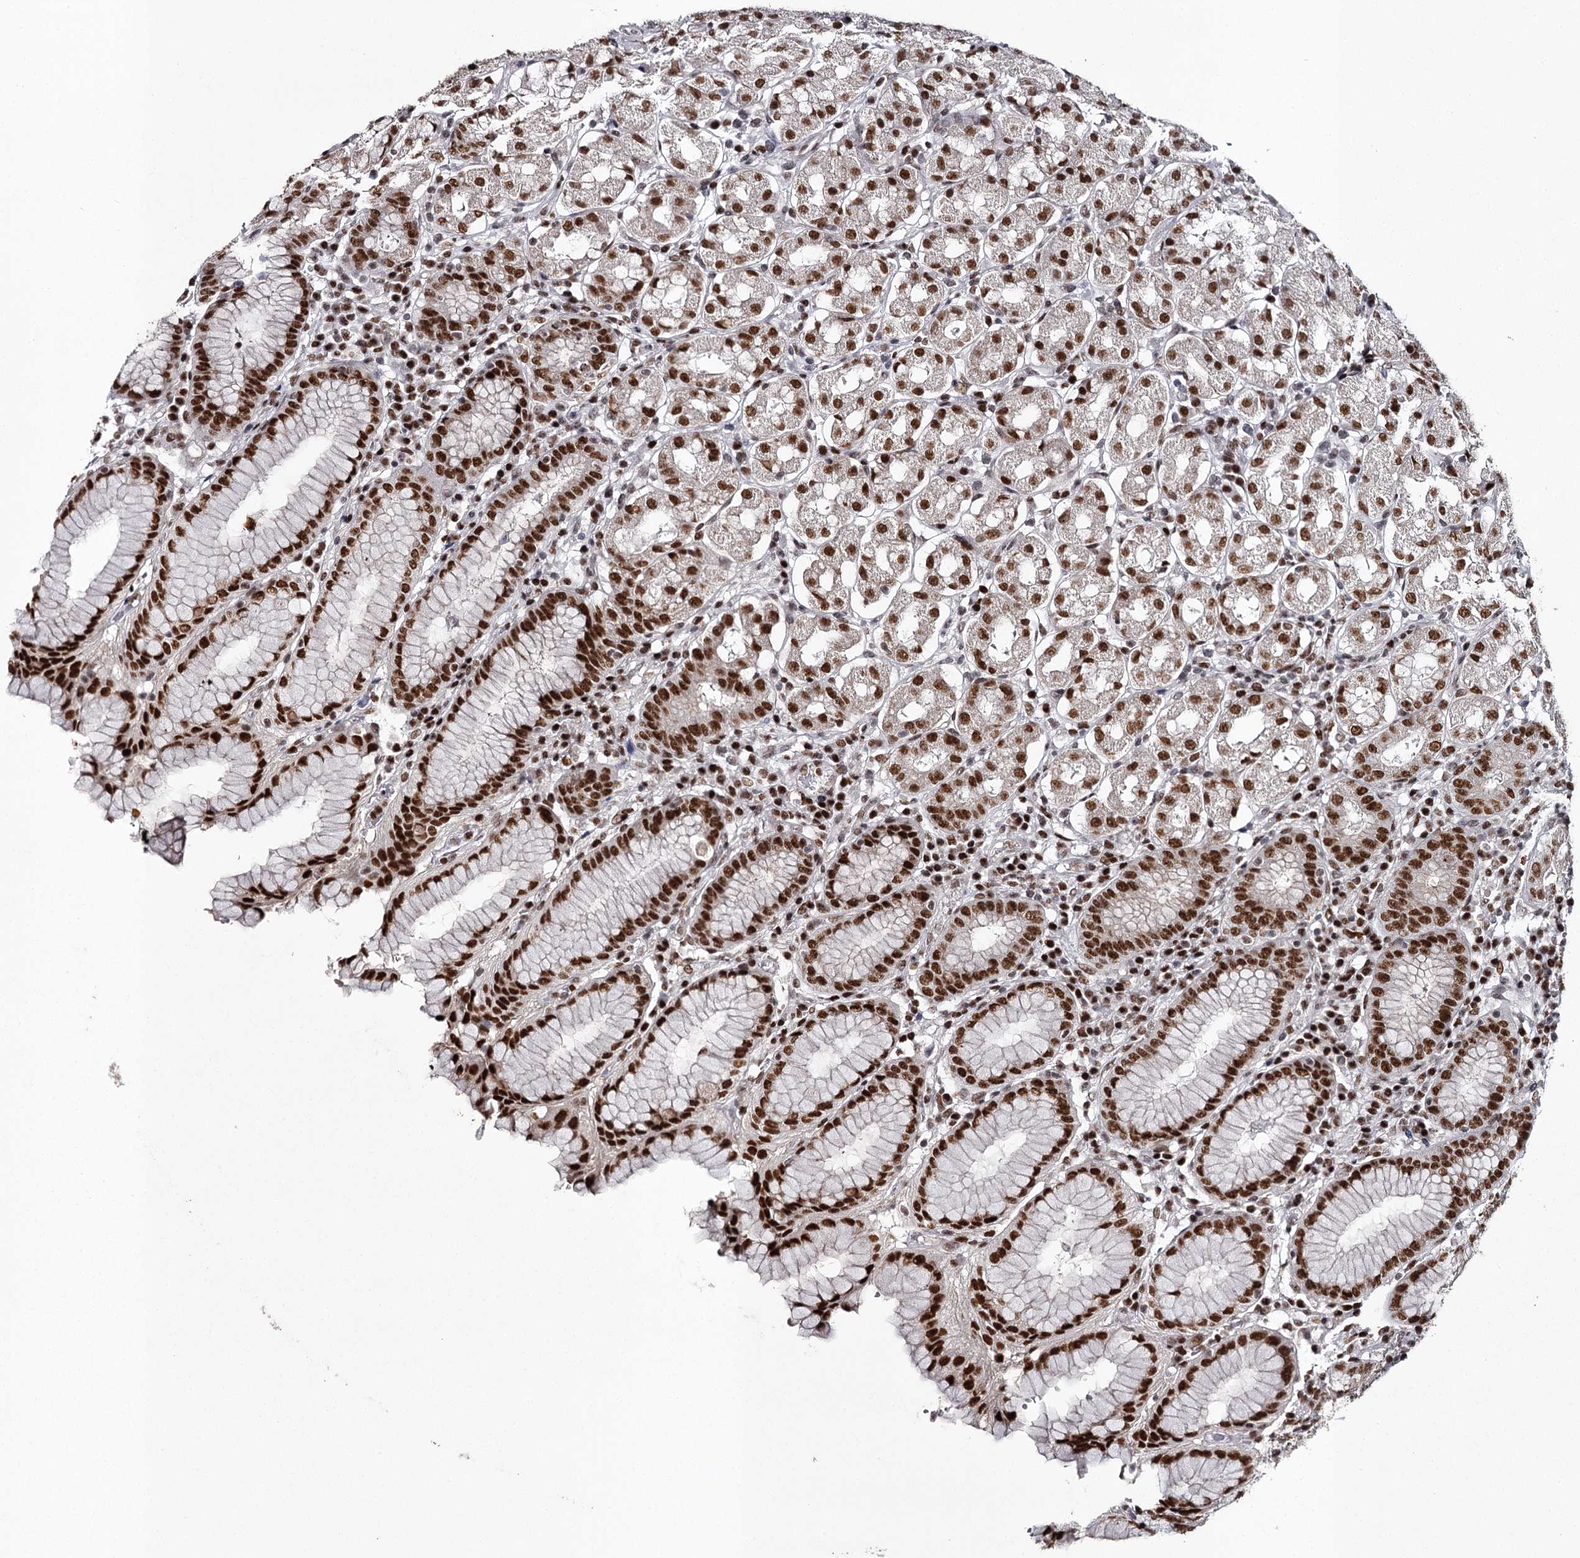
{"staining": {"intensity": "strong", "quantity": ">75%", "location": "nuclear"}, "tissue": "stomach", "cell_type": "Glandular cells", "image_type": "normal", "snomed": [{"axis": "morphology", "description": "Normal tissue, NOS"}, {"axis": "topography", "description": "Stomach"}, {"axis": "topography", "description": "Stomach, lower"}], "caption": "Immunohistochemistry (IHC) (DAB) staining of benign human stomach shows strong nuclear protein staining in about >75% of glandular cells.", "gene": "PSPC1", "patient": {"sex": "female", "age": 56}}